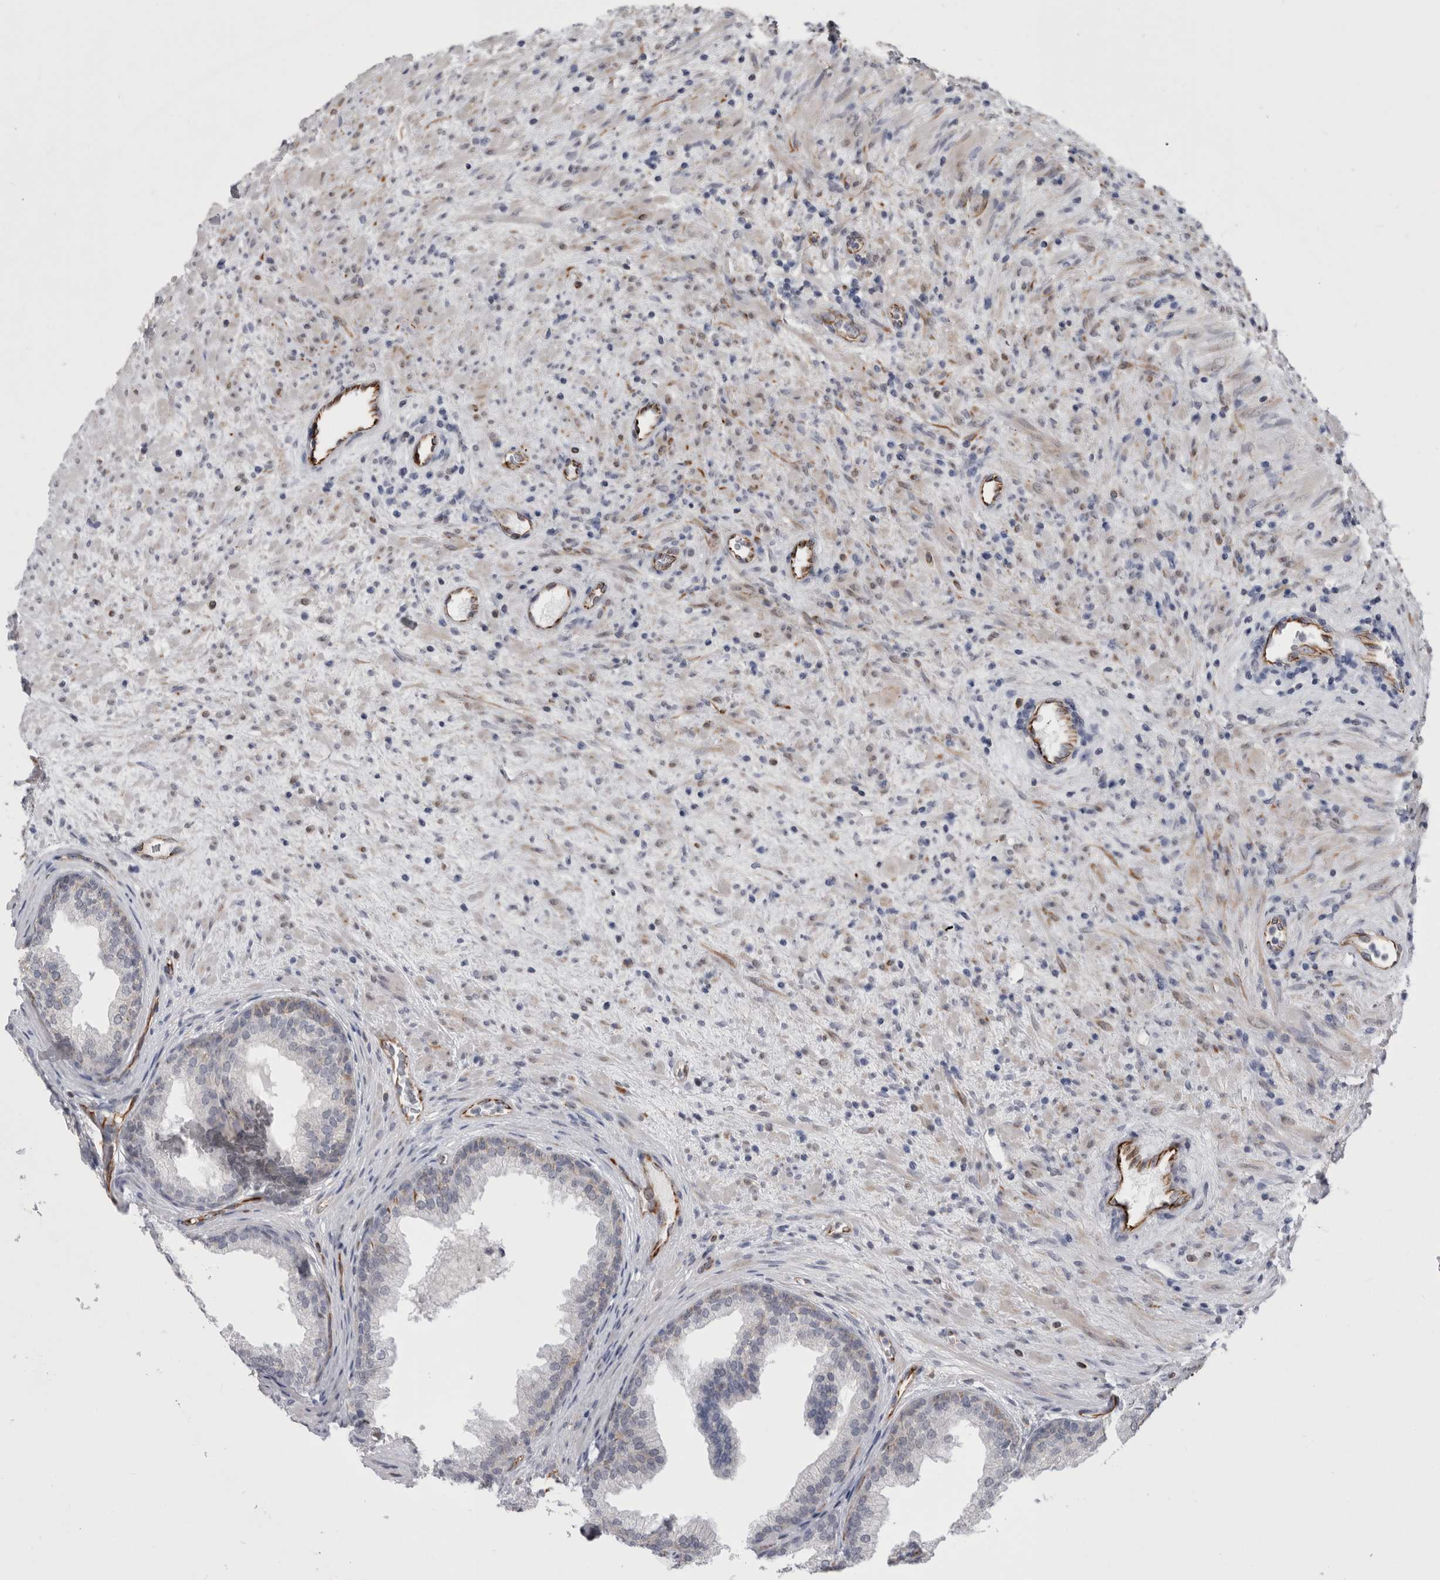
{"staining": {"intensity": "negative", "quantity": "none", "location": "none"}, "tissue": "prostate", "cell_type": "Glandular cells", "image_type": "normal", "snomed": [{"axis": "morphology", "description": "Normal tissue, NOS"}, {"axis": "topography", "description": "Prostate"}], "caption": "Immunohistochemical staining of unremarkable prostate shows no significant expression in glandular cells. The staining was performed using DAB (3,3'-diaminobenzidine) to visualize the protein expression in brown, while the nuclei were stained in blue with hematoxylin (Magnification: 20x).", "gene": "ACOT7", "patient": {"sex": "male", "age": 76}}